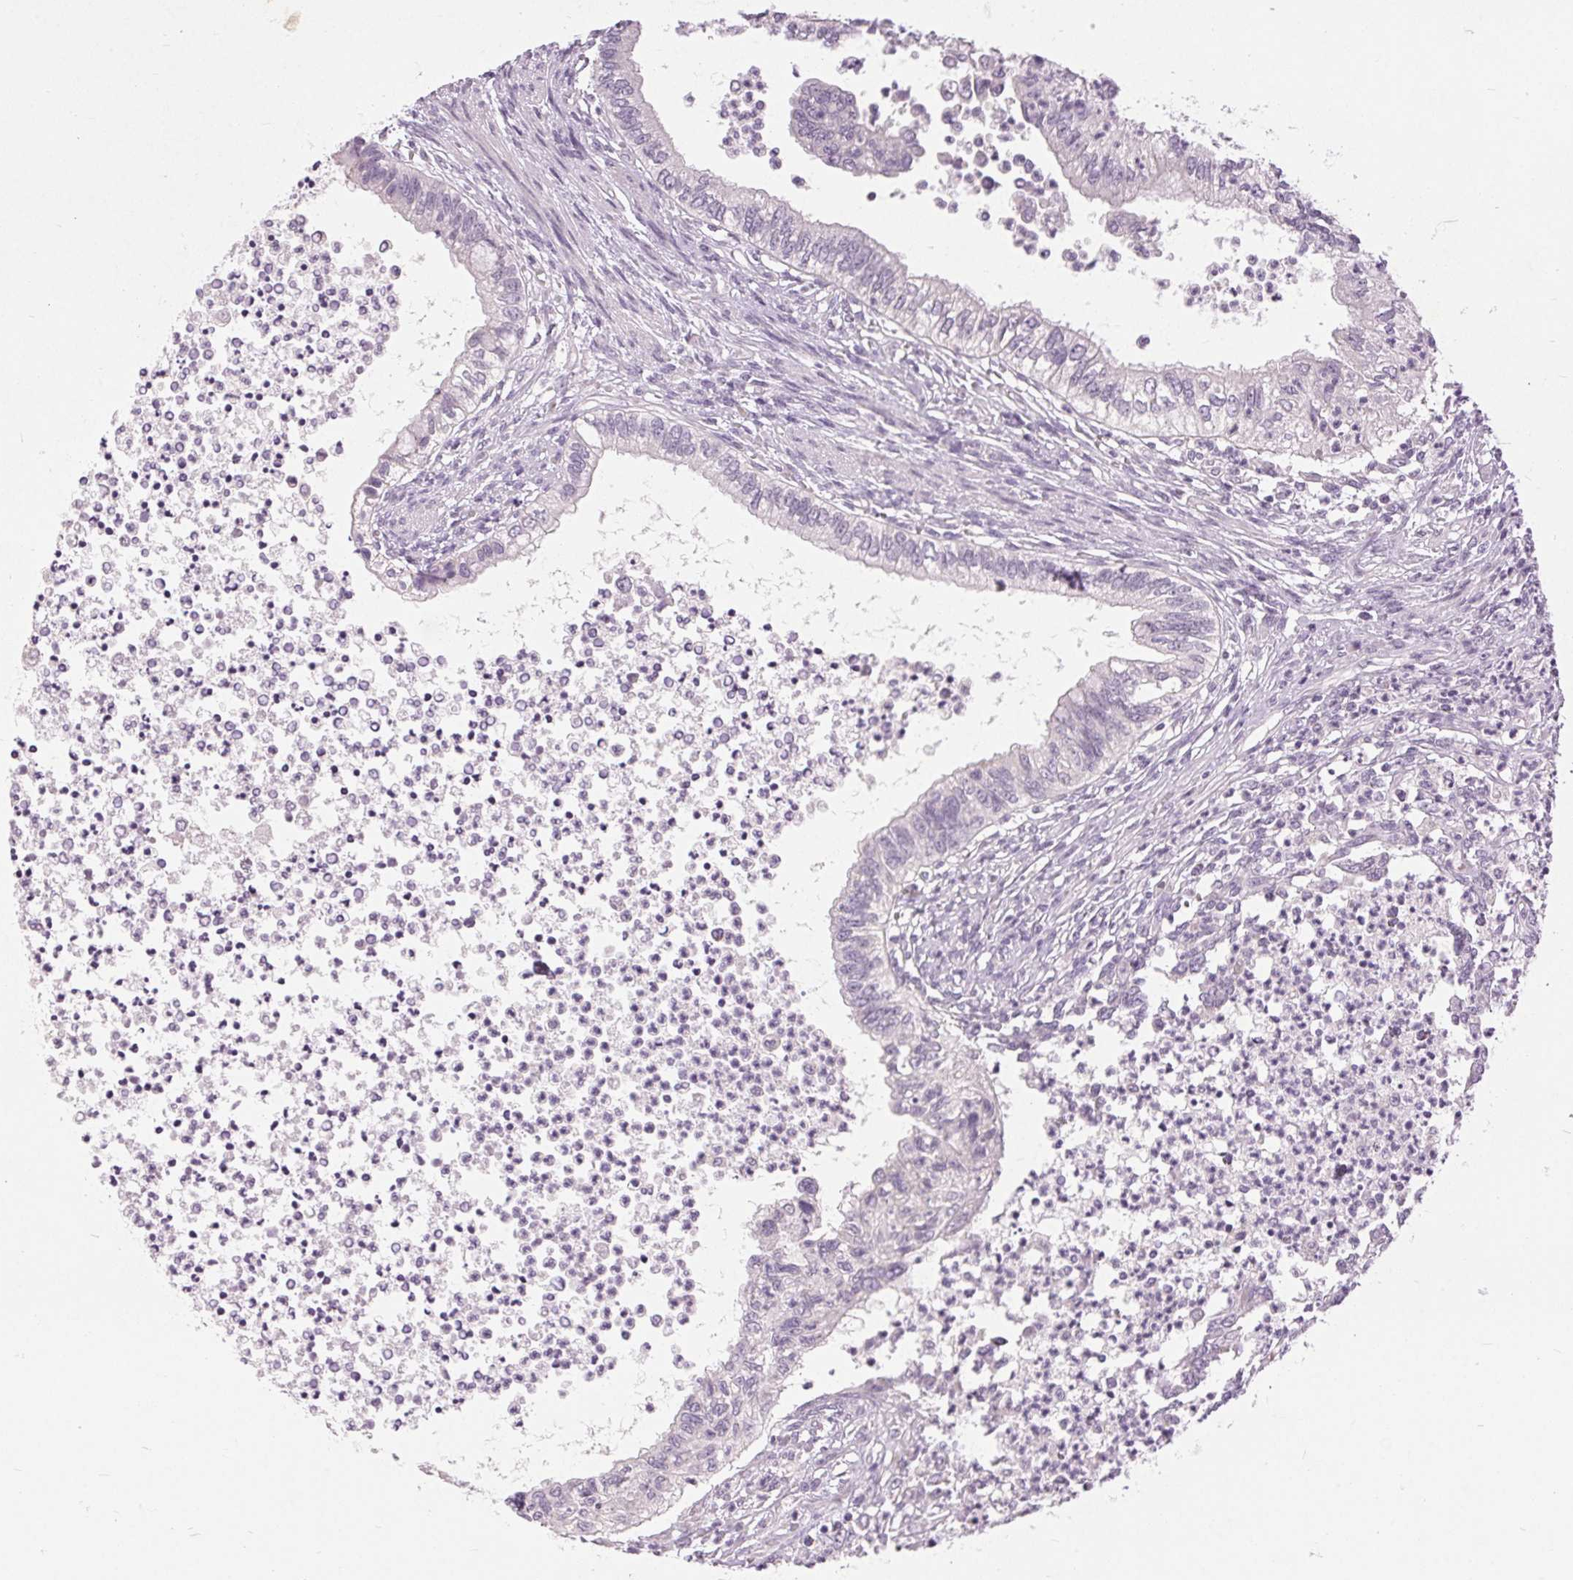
{"staining": {"intensity": "negative", "quantity": "none", "location": "none"}, "tissue": "testis cancer", "cell_type": "Tumor cells", "image_type": "cancer", "snomed": [{"axis": "morphology", "description": "Carcinoma, Embryonal, NOS"}, {"axis": "topography", "description": "Testis"}], "caption": "There is no significant staining in tumor cells of testis cancer.", "gene": "DSG3", "patient": {"sex": "male", "age": 26}}